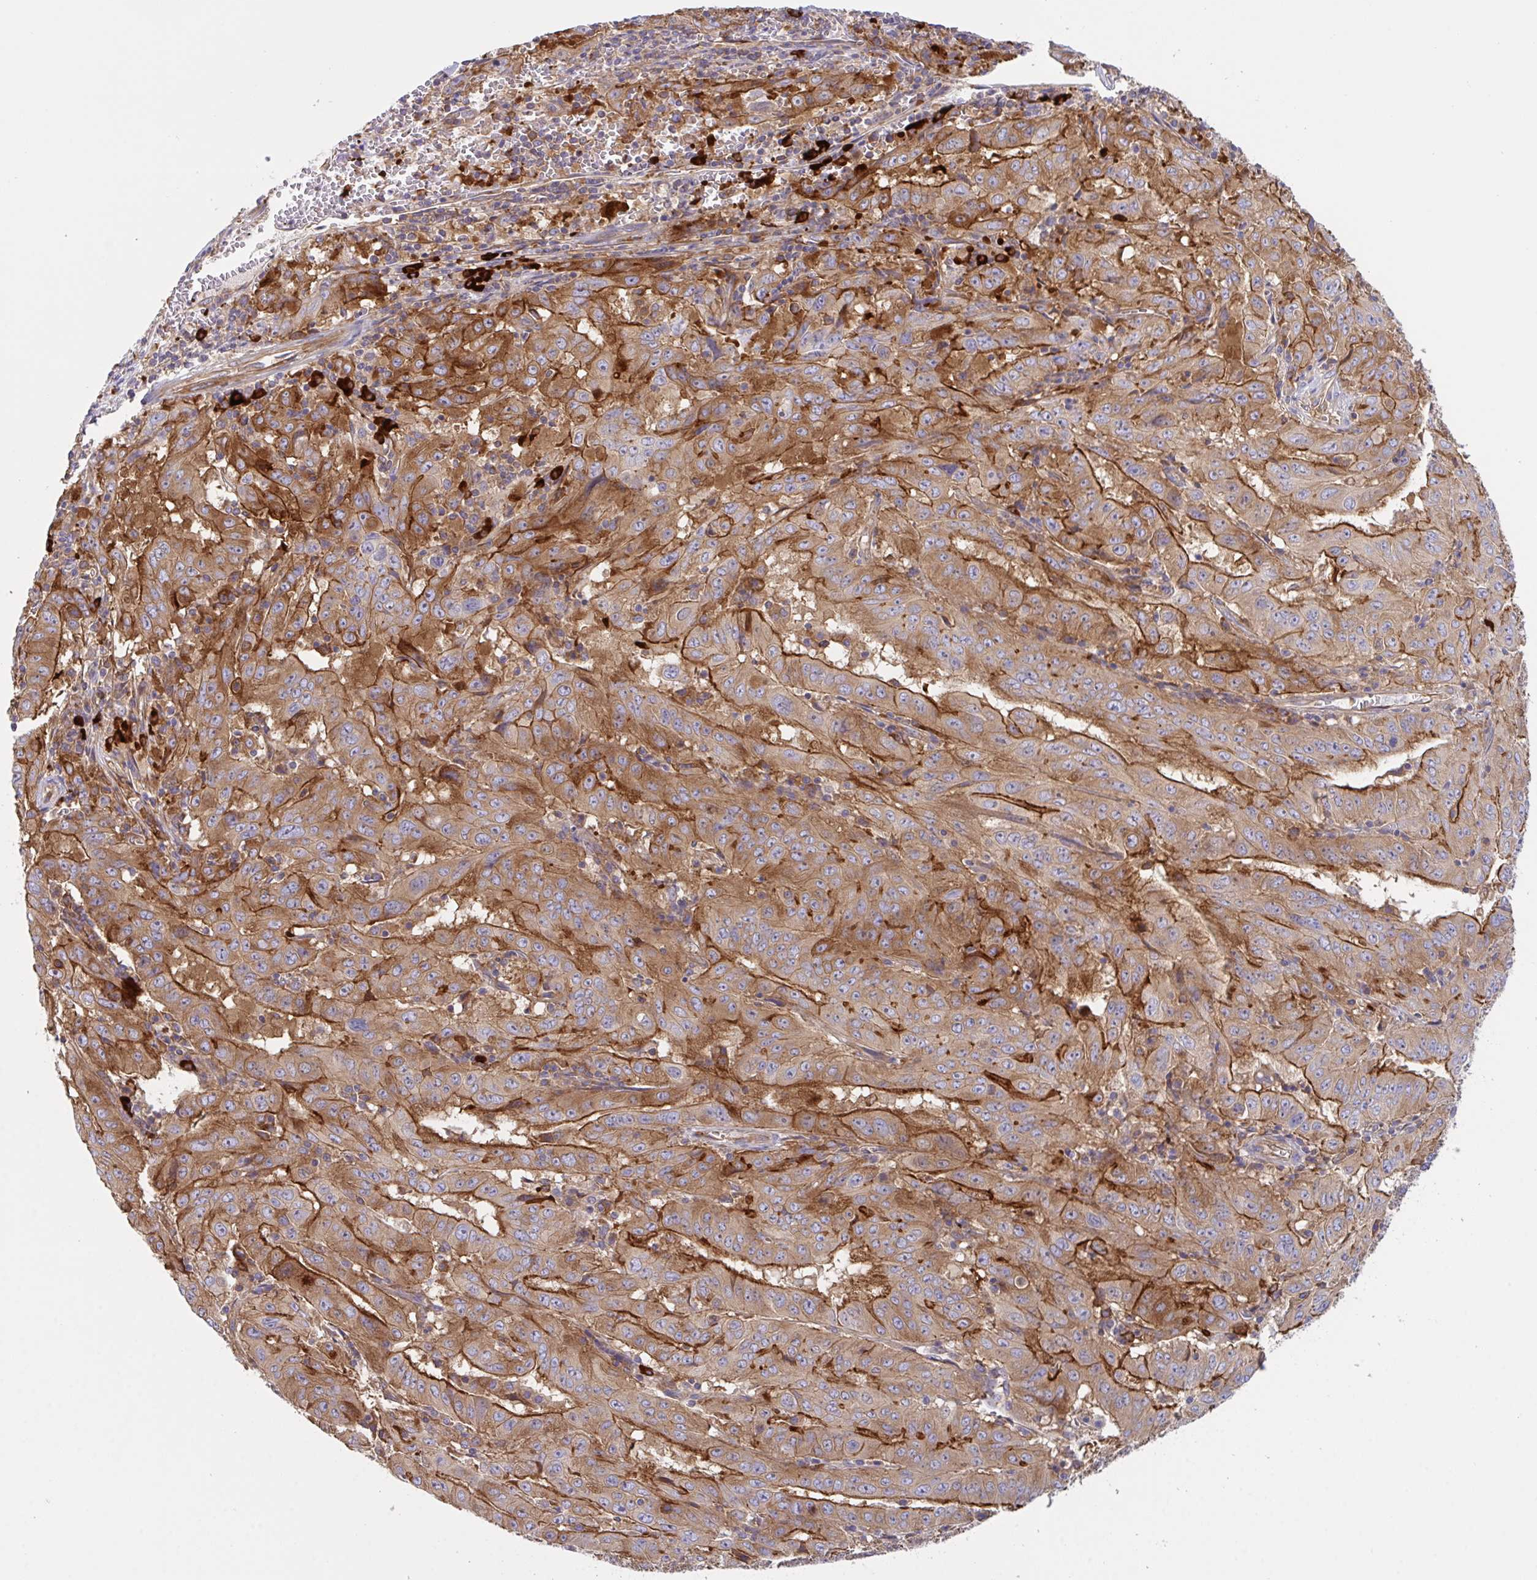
{"staining": {"intensity": "strong", "quantity": "25%-75%", "location": "cytoplasmic/membranous"}, "tissue": "pancreatic cancer", "cell_type": "Tumor cells", "image_type": "cancer", "snomed": [{"axis": "morphology", "description": "Adenocarcinoma, NOS"}, {"axis": "topography", "description": "Pancreas"}], "caption": "Immunohistochemical staining of human pancreatic adenocarcinoma reveals high levels of strong cytoplasmic/membranous staining in approximately 25%-75% of tumor cells.", "gene": "YARS2", "patient": {"sex": "male", "age": 63}}